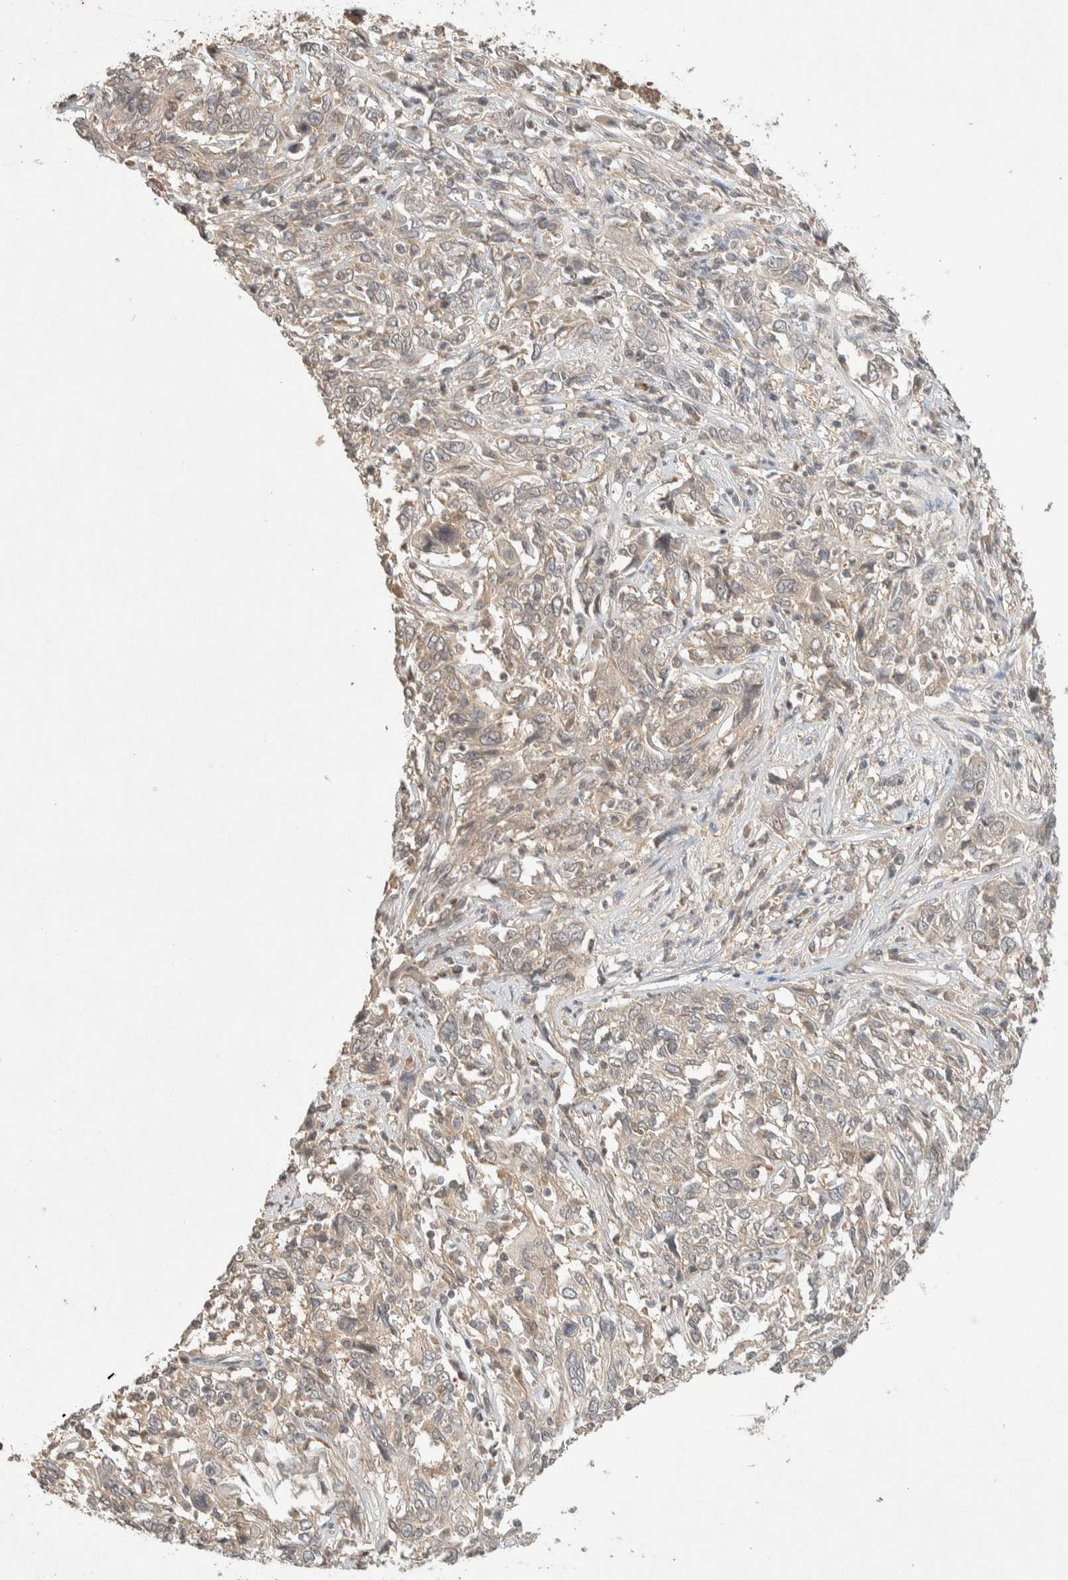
{"staining": {"intensity": "negative", "quantity": "none", "location": "none"}, "tissue": "cervical cancer", "cell_type": "Tumor cells", "image_type": "cancer", "snomed": [{"axis": "morphology", "description": "Squamous cell carcinoma, NOS"}, {"axis": "topography", "description": "Cervix"}], "caption": "Immunohistochemistry (IHC) micrograph of squamous cell carcinoma (cervical) stained for a protein (brown), which shows no staining in tumor cells. (DAB immunohistochemistry, high magnification).", "gene": "THRA", "patient": {"sex": "female", "age": 46}}